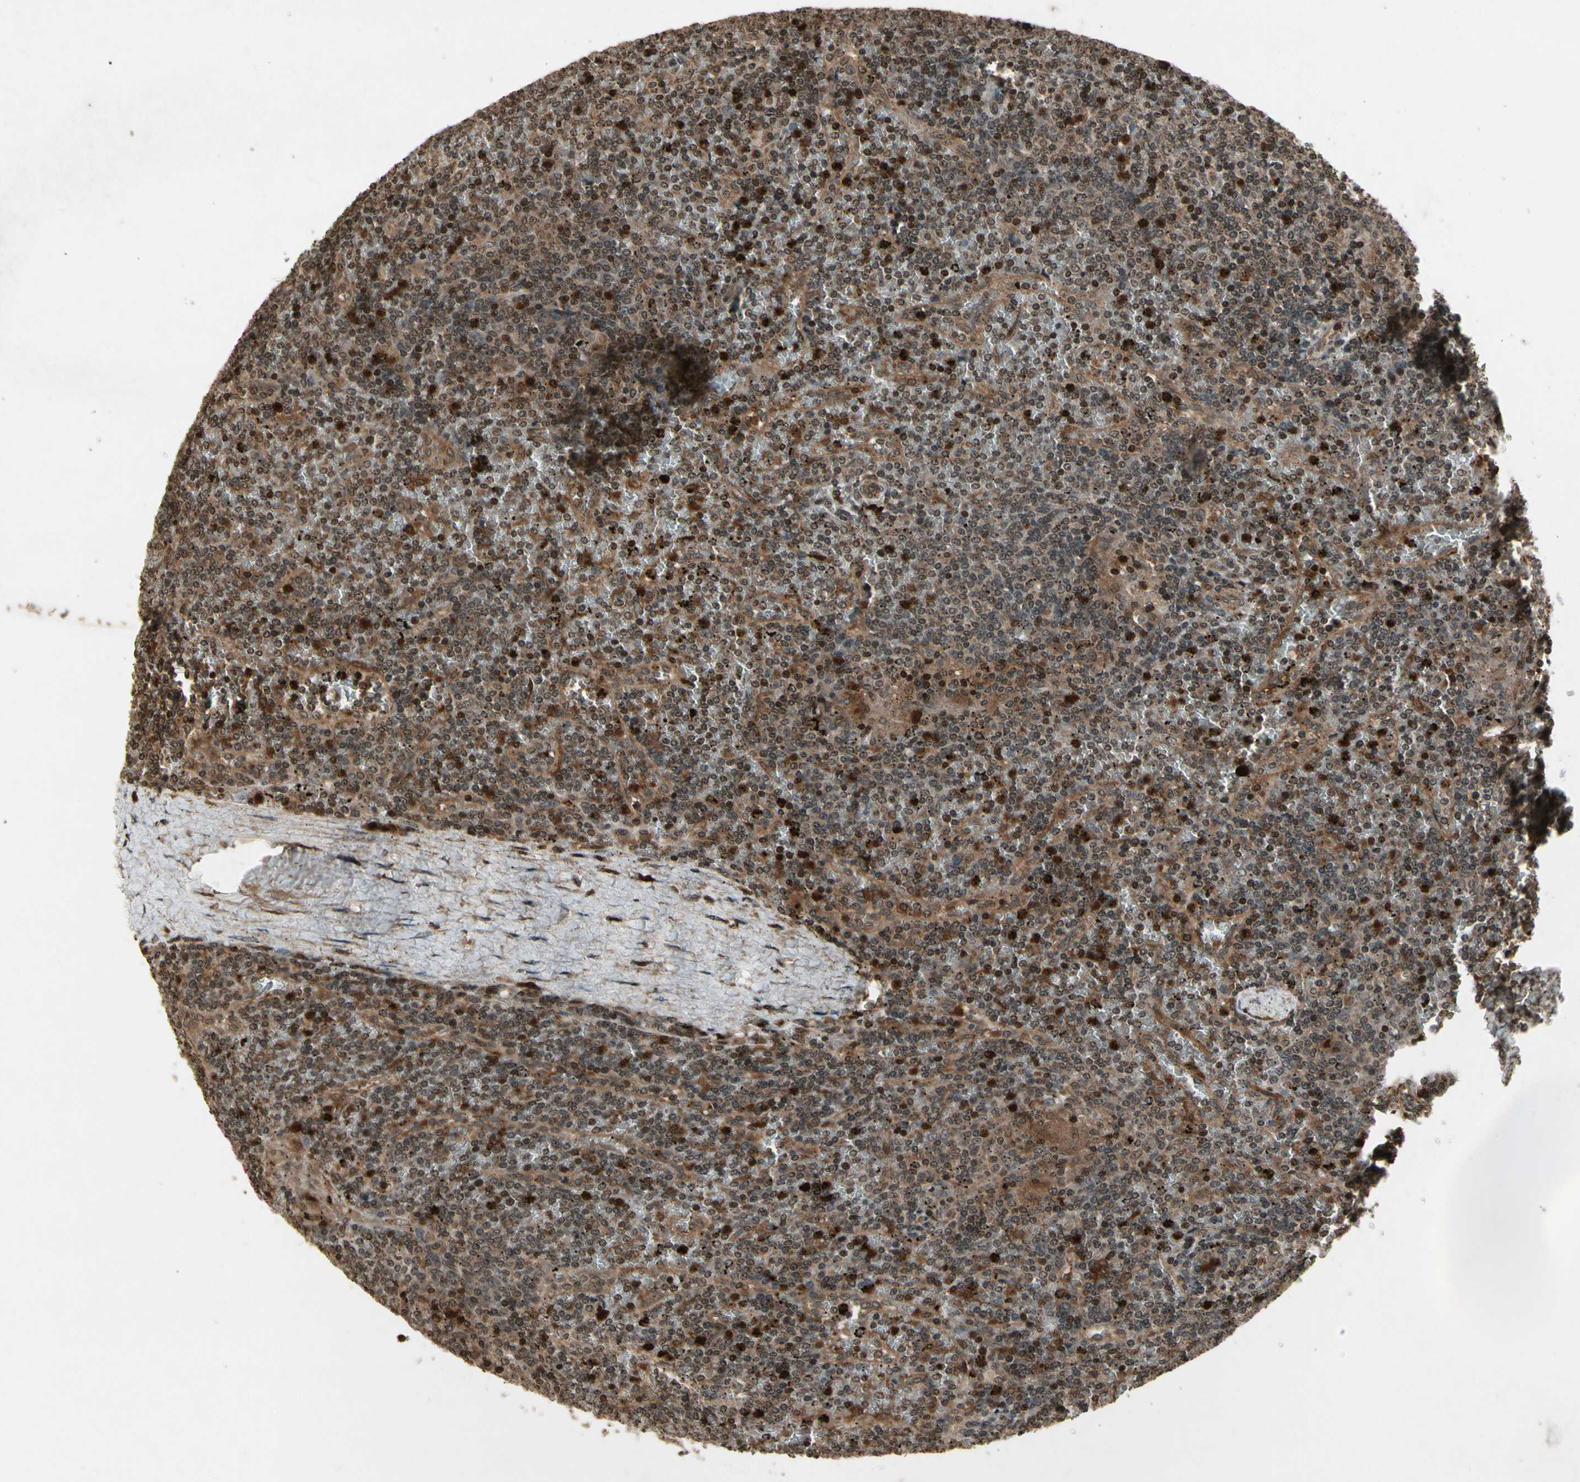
{"staining": {"intensity": "moderate", "quantity": ">75%", "location": "cytoplasmic/membranous,nuclear"}, "tissue": "lymphoma", "cell_type": "Tumor cells", "image_type": "cancer", "snomed": [{"axis": "morphology", "description": "Malignant lymphoma, non-Hodgkin's type, Low grade"}, {"axis": "topography", "description": "Spleen"}], "caption": "DAB (3,3'-diaminobenzidine) immunohistochemical staining of human low-grade malignant lymphoma, non-Hodgkin's type shows moderate cytoplasmic/membranous and nuclear protein staining in approximately >75% of tumor cells.", "gene": "GLRX", "patient": {"sex": "female", "age": 19}}